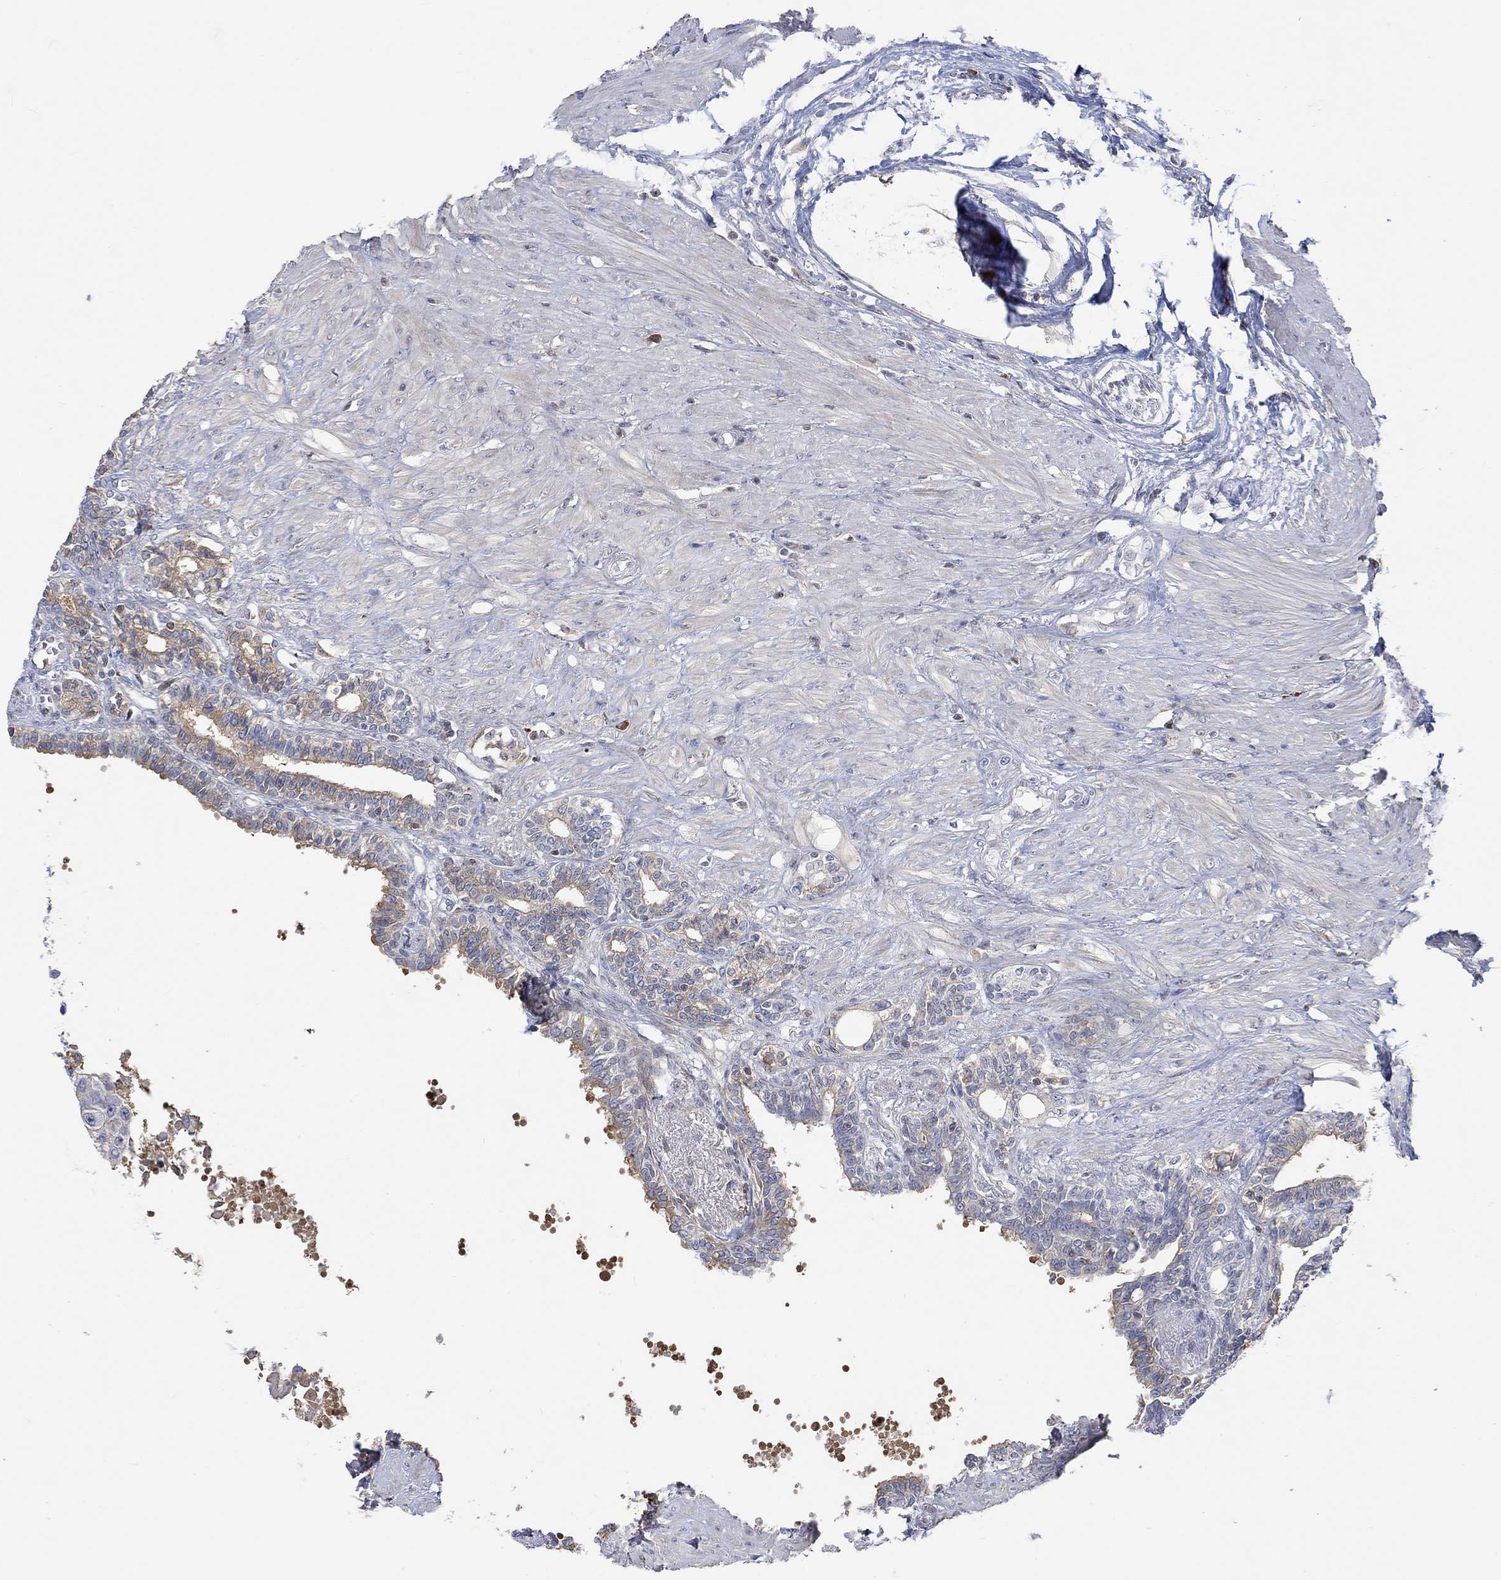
{"staining": {"intensity": "negative", "quantity": "none", "location": "none"}, "tissue": "seminal vesicle", "cell_type": "Glandular cells", "image_type": "normal", "snomed": [{"axis": "morphology", "description": "Normal tissue, NOS"}, {"axis": "morphology", "description": "Urothelial carcinoma, NOS"}, {"axis": "topography", "description": "Urinary bladder"}, {"axis": "topography", "description": "Seminal veicle"}], "caption": "Histopathology image shows no protein expression in glandular cells of unremarkable seminal vesicle. Brightfield microscopy of IHC stained with DAB (brown) and hematoxylin (blue), captured at high magnification.", "gene": "MSTN", "patient": {"sex": "male", "age": 76}}